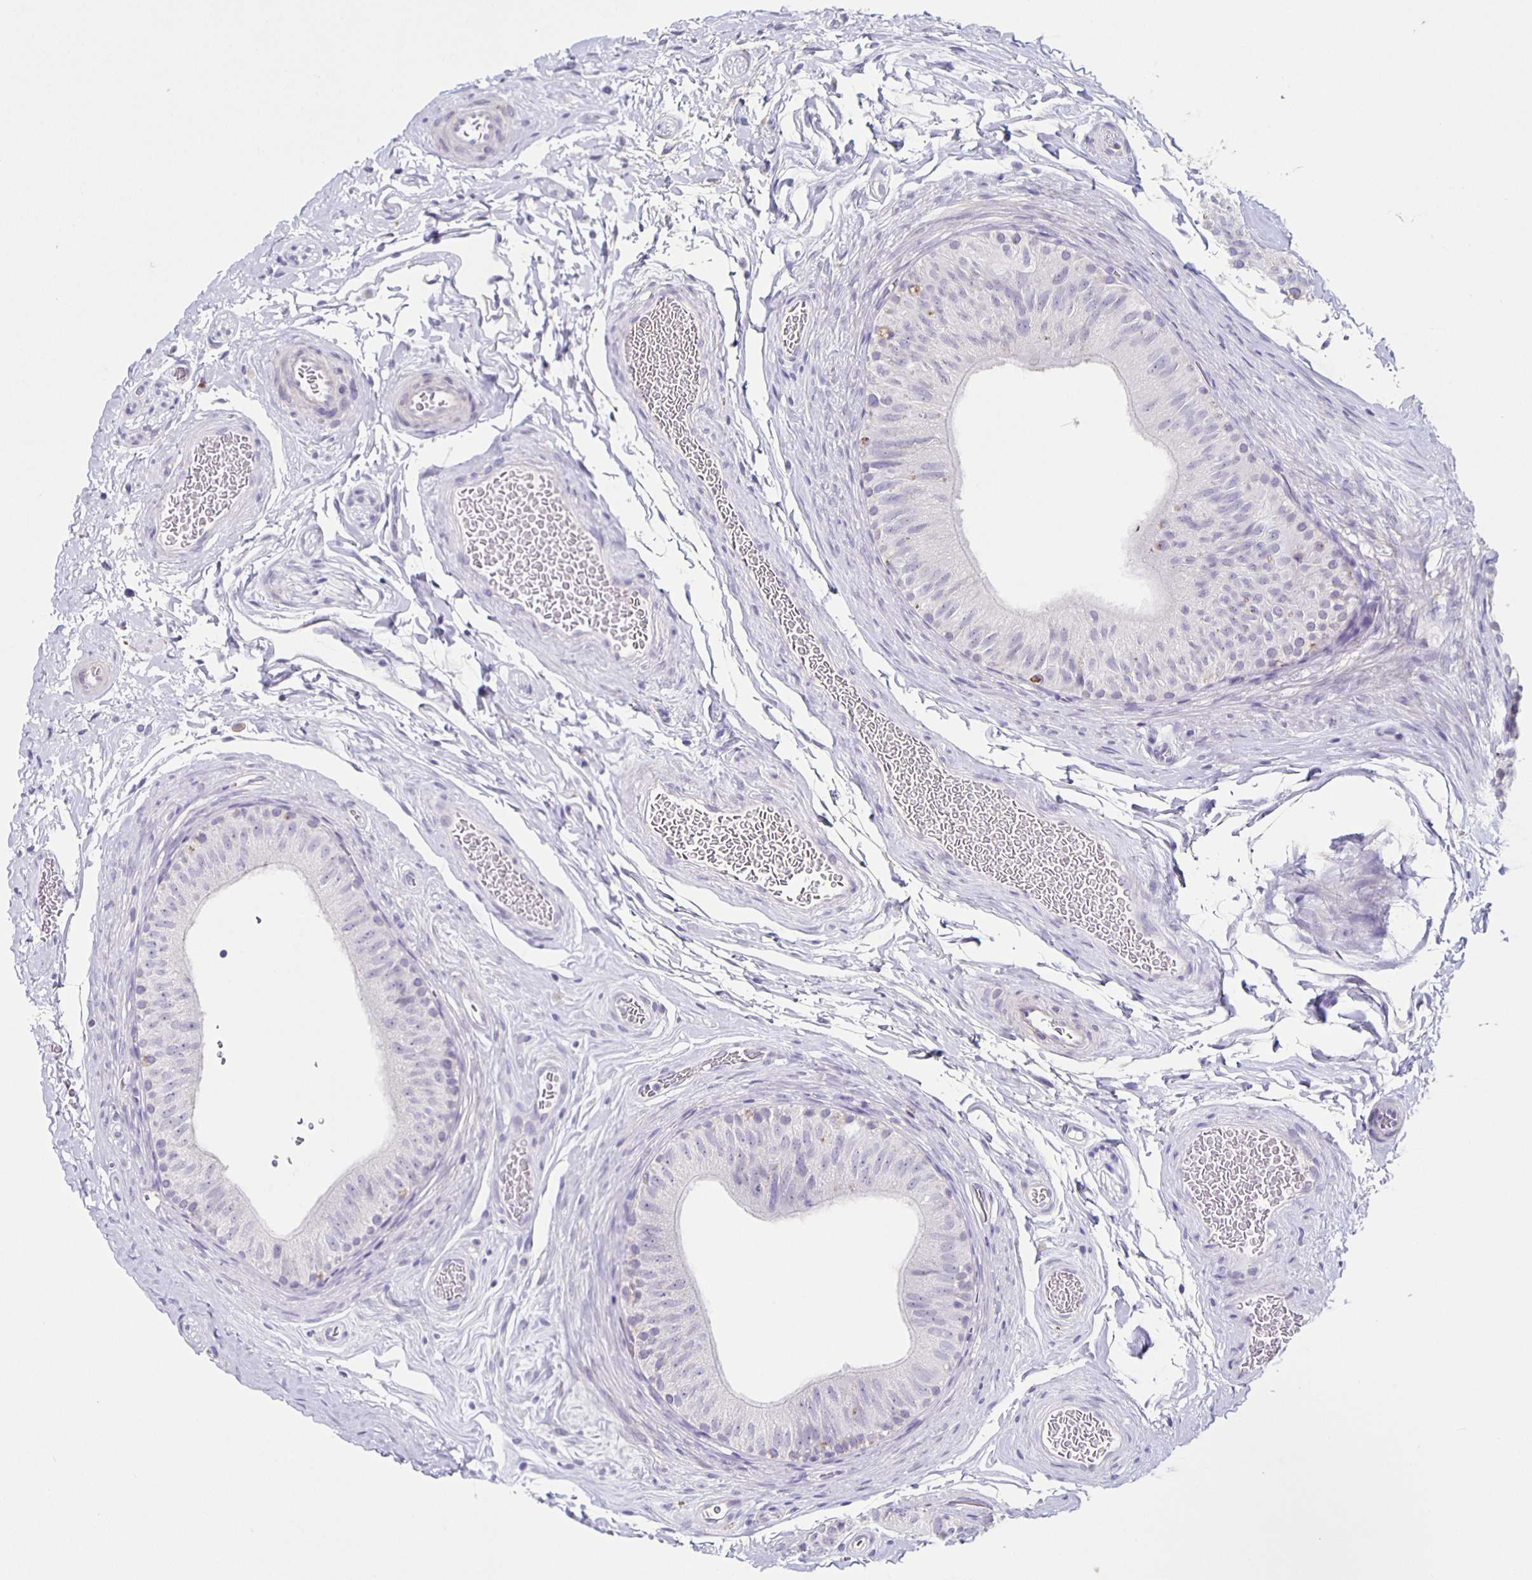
{"staining": {"intensity": "negative", "quantity": "none", "location": "none"}, "tissue": "epididymis", "cell_type": "Glandular cells", "image_type": "normal", "snomed": [{"axis": "morphology", "description": "Normal tissue, NOS"}, {"axis": "topography", "description": "Epididymis, spermatic cord, NOS"}, {"axis": "topography", "description": "Epididymis"}], "caption": "Epididymis was stained to show a protein in brown. There is no significant positivity in glandular cells. (DAB (3,3'-diaminobenzidine) immunohistochemistry (IHC) with hematoxylin counter stain).", "gene": "CARNS1", "patient": {"sex": "male", "age": 31}}